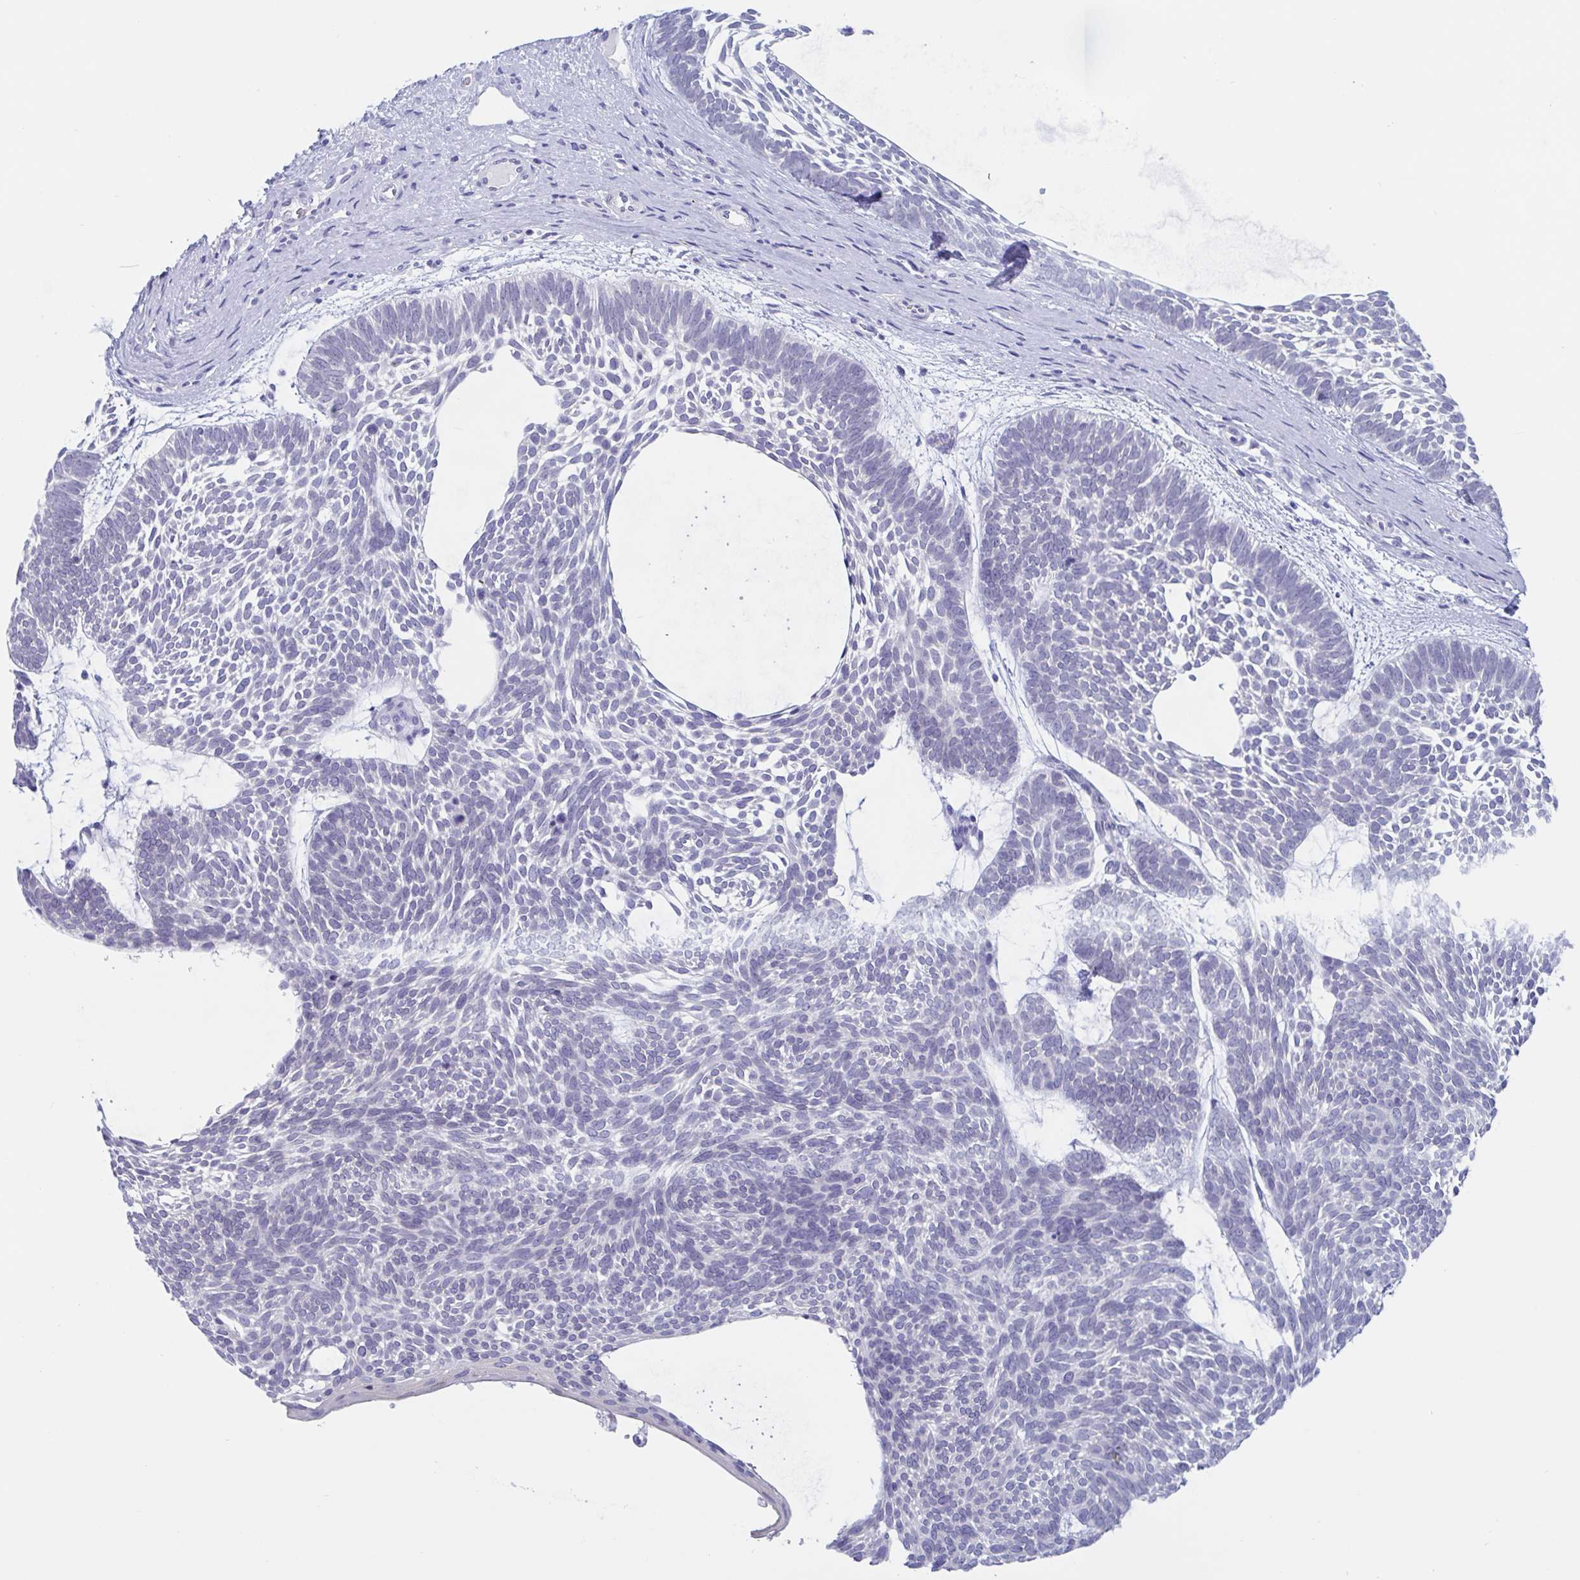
{"staining": {"intensity": "negative", "quantity": "none", "location": "none"}, "tissue": "skin cancer", "cell_type": "Tumor cells", "image_type": "cancer", "snomed": [{"axis": "morphology", "description": "Basal cell carcinoma"}, {"axis": "topography", "description": "Skin"}, {"axis": "topography", "description": "Skin of face"}], "caption": "Tumor cells show no significant protein staining in skin cancer (basal cell carcinoma).", "gene": "CDX4", "patient": {"sex": "male", "age": 83}}